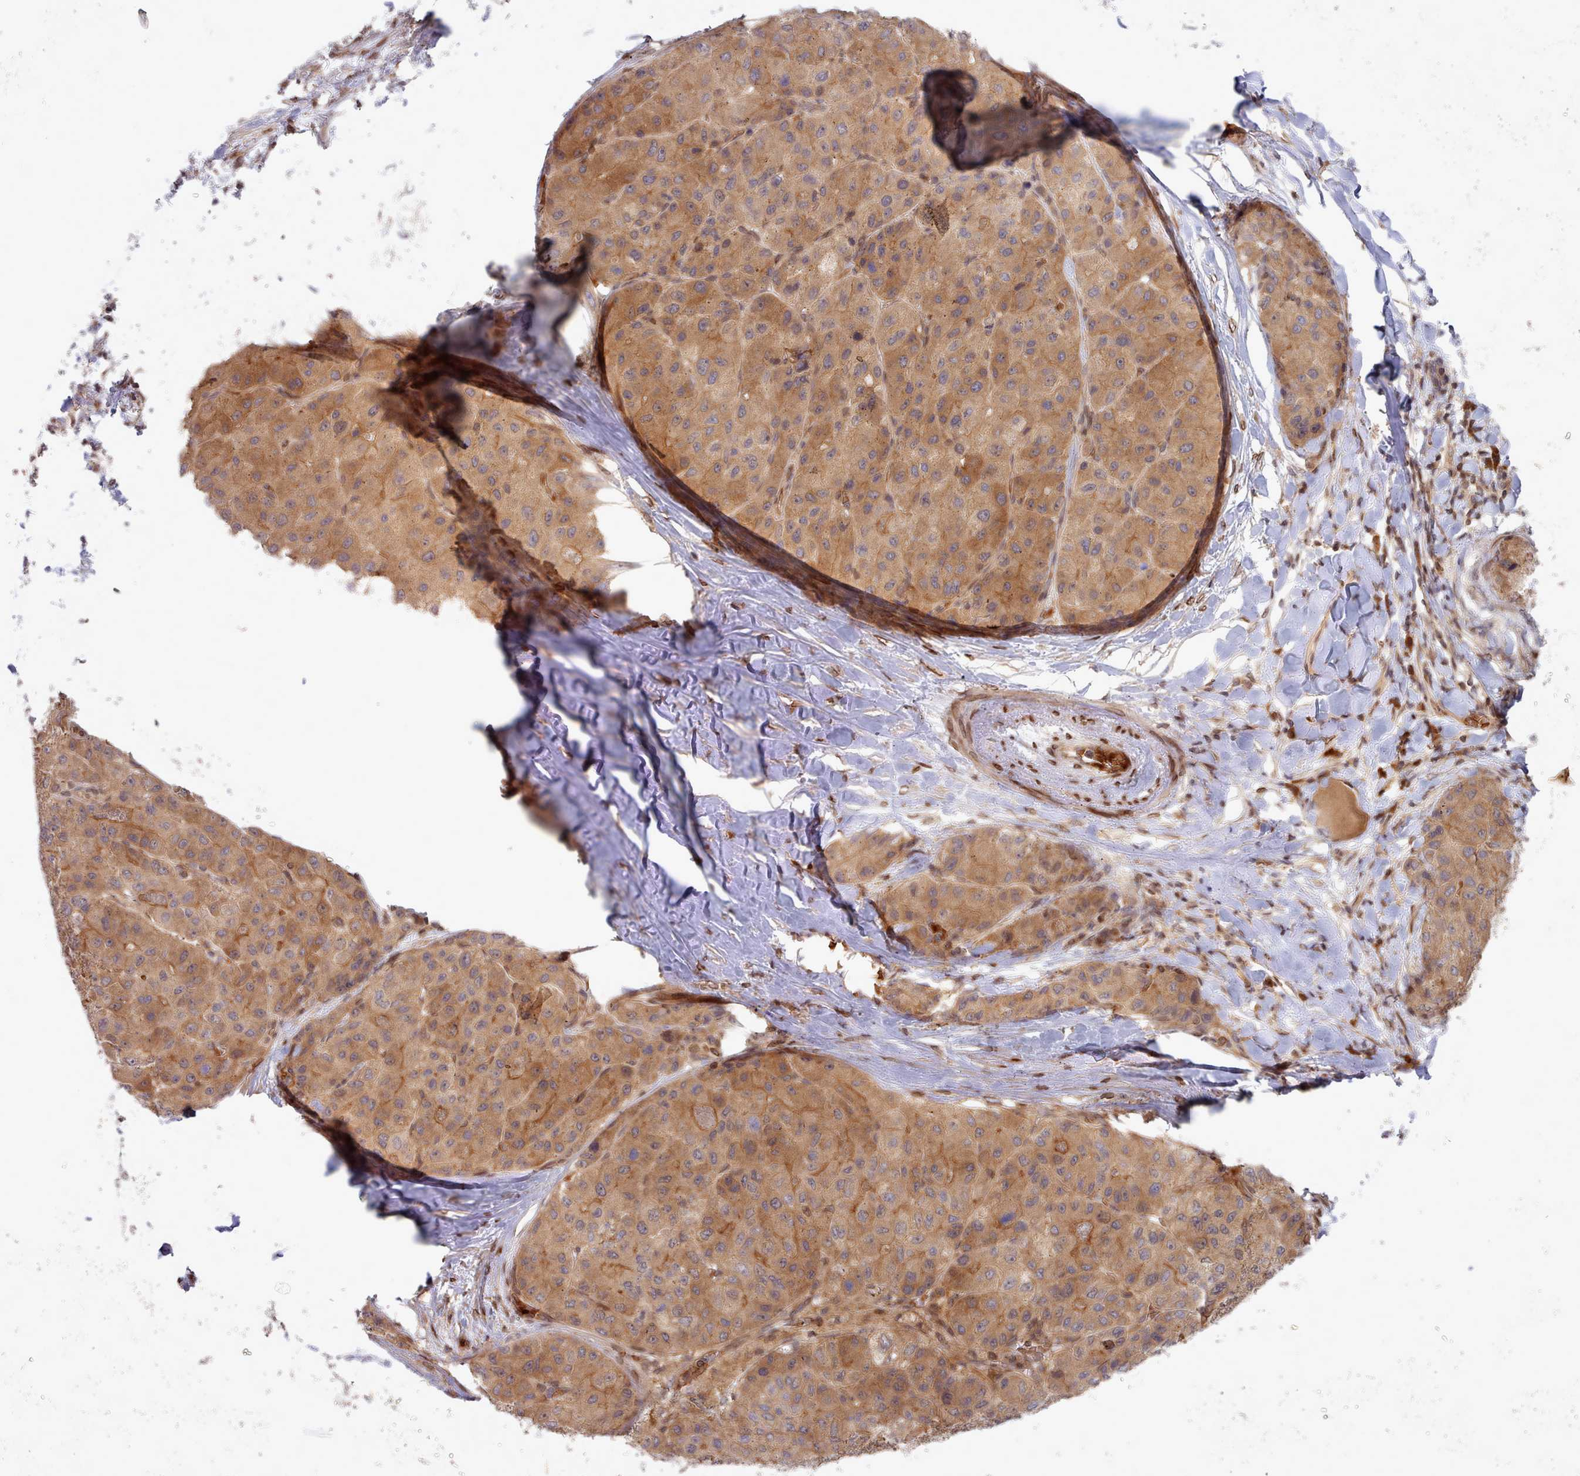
{"staining": {"intensity": "moderate", "quantity": ">75%", "location": "cytoplasmic/membranous"}, "tissue": "liver cancer", "cell_type": "Tumor cells", "image_type": "cancer", "snomed": [{"axis": "morphology", "description": "Carcinoma, Hepatocellular, NOS"}, {"axis": "topography", "description": "Liver"}], "caption": "Hepatocellular carcinoma (liver) stained for a protein shows moderate cytoplasmic/membranous positivity in tumor cells.", "gene": "UBE2G1", "patient": {"sex": "male", "age": 80}}